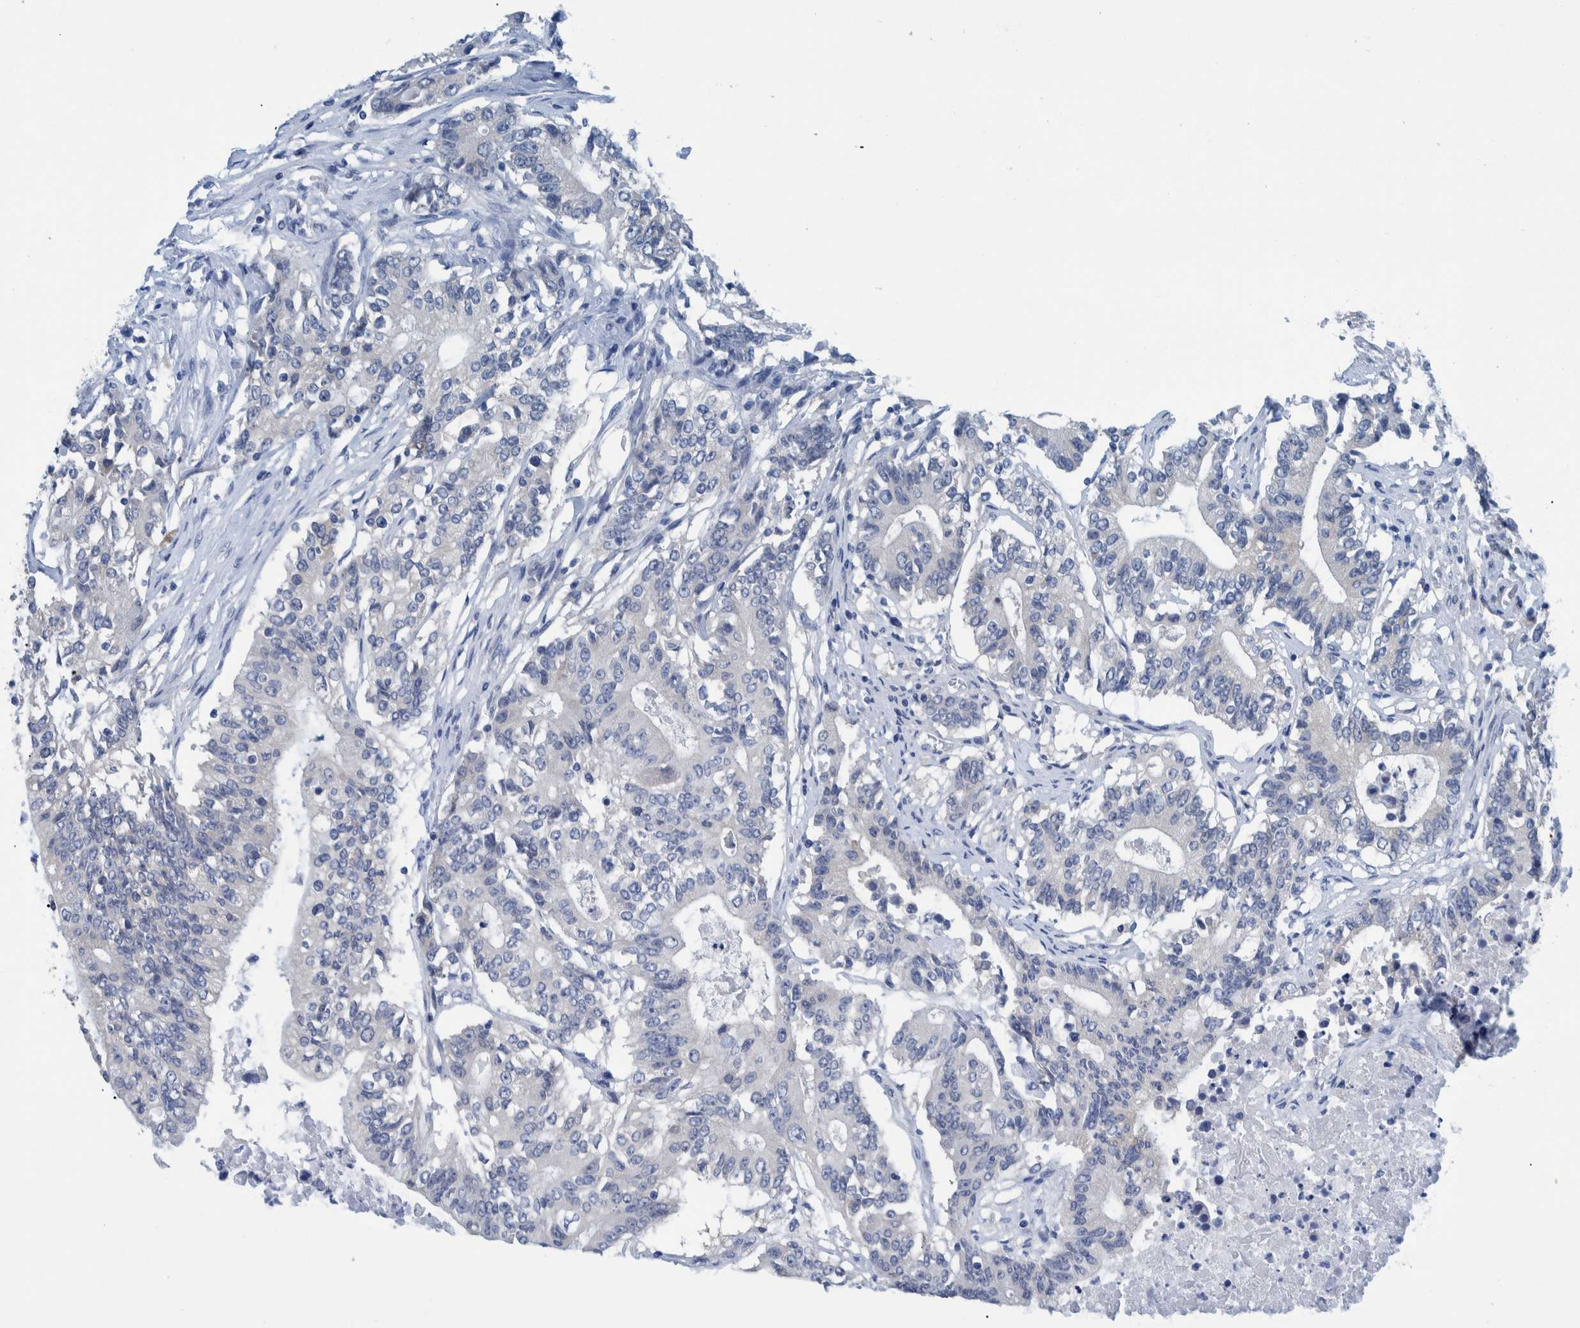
{"staining": {"intensity": "negative", "quantity": "none", "location": "none"}, "tissue": "colorectal cancer", "cell_type": "Tumor cells", "image_type": "cancer", "snomed": [{"axis": "morphology", "description": "Adenocarcinoma, NOS"}, {"axis": "topography", "description": "Colon"}], "caption": "Immunohistochemistry micrograph of neoplastic tissue: colorectal adenocarcinoma stained with DAB (3,3'-diaminobenzidine) exhibits no significant protein staining in tumor cells.", "gene": "IDO1", "patient": {"sex": "female", "age": 77}}